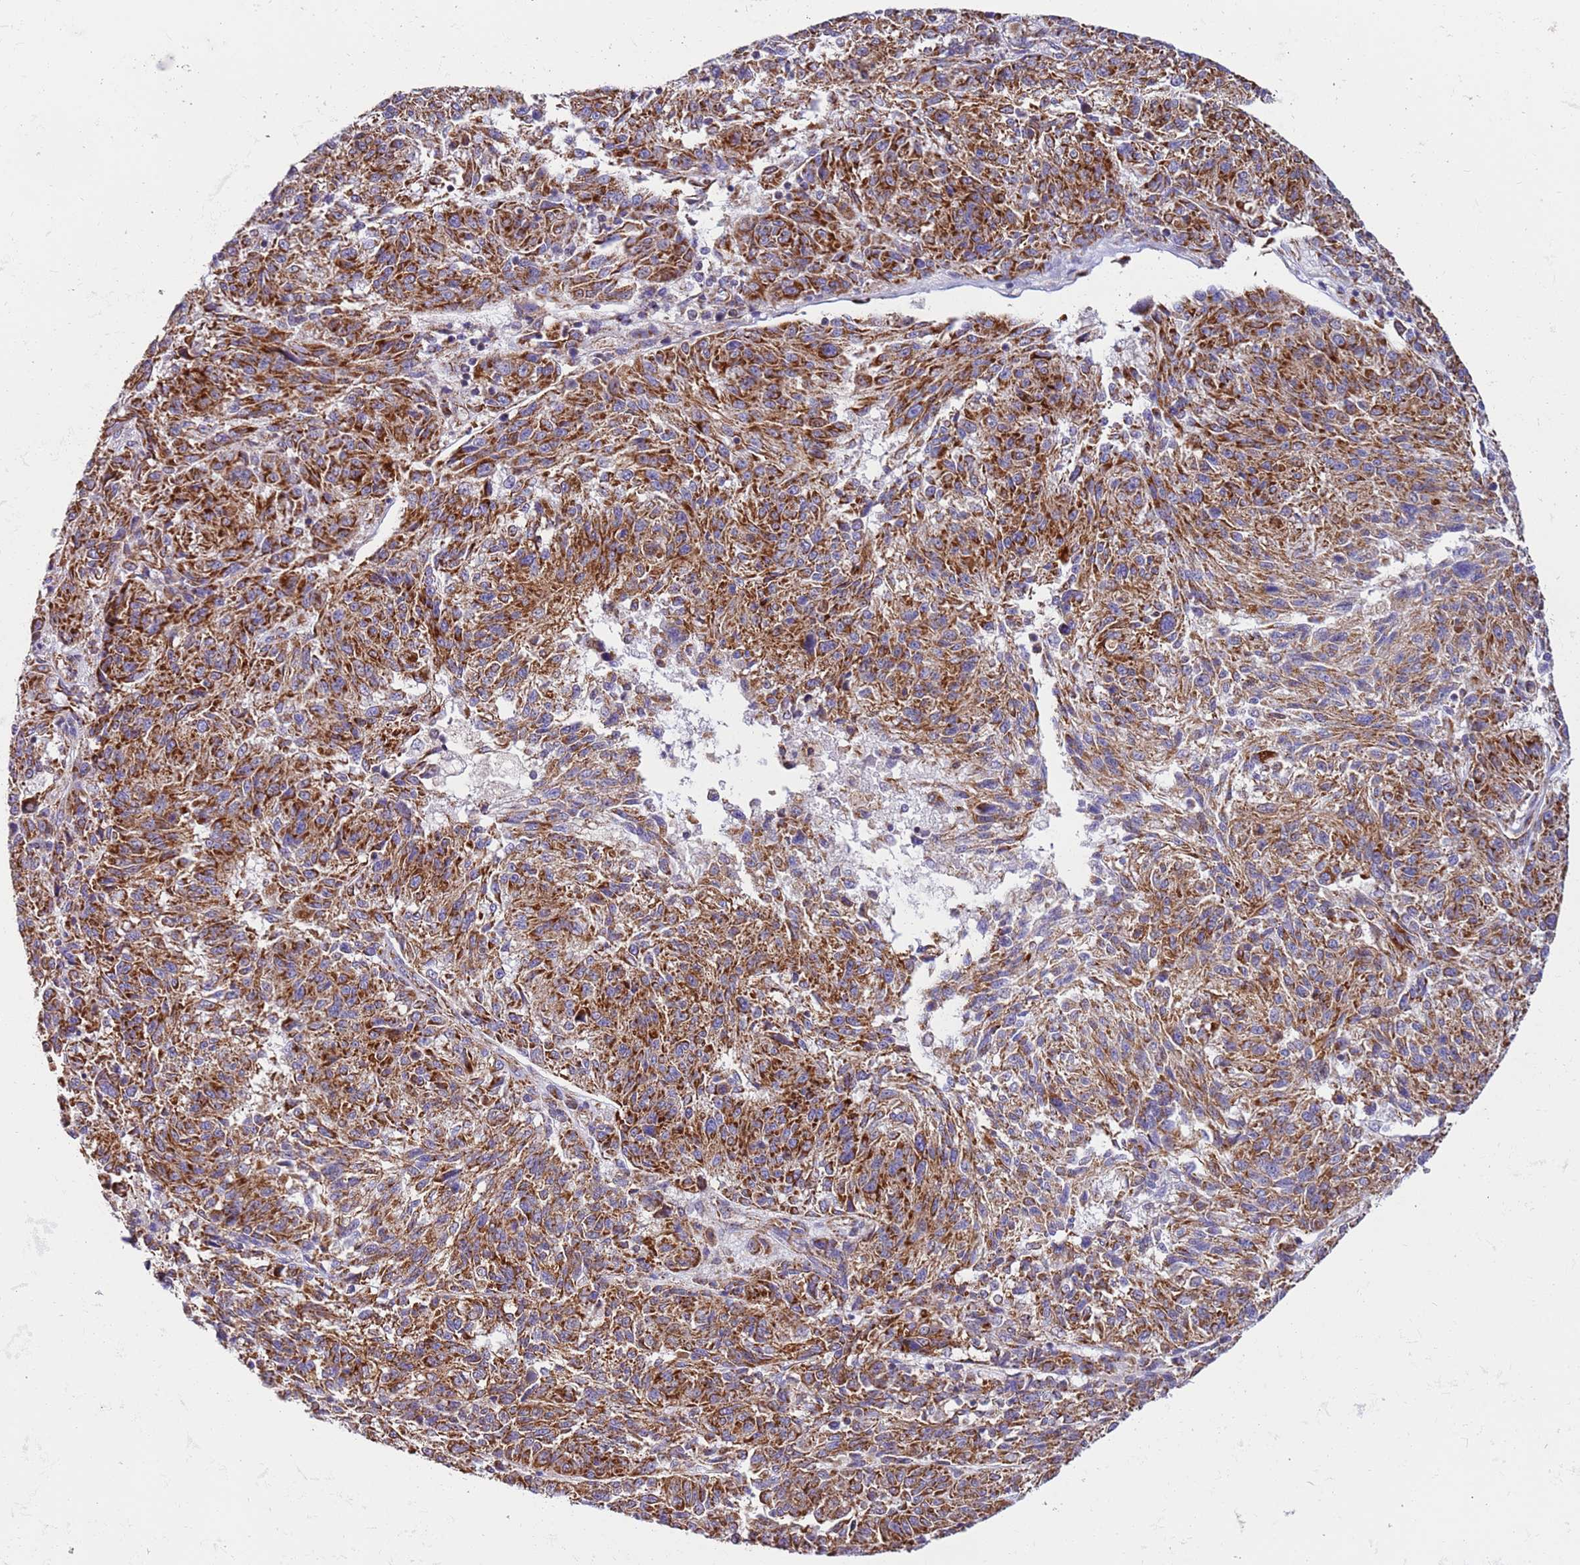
{"staining": {"intensity": "strong", "quantity": ">75%", "location": "cytoplasmic/membranous"}, "tissue": "melanoma", "cell_type": "Tumor cells", "image_type": "cancer", "snomed": [{"axis": "morphology", "description": "Malignant melanoma, NOS"}, {"axis": "topography", "description": "Skin"}], "caption": "Protein staining of malignant melanoma tissue exhibits strong cytoplasmic/membranous positivity in approximately >75% of tumor cells. The protein of interest is stained brown, and the nuclei are stained in blue (DAB (3,3'-diaminobenzidine) IHC with brightfield microscopy, high magnification).", "gene": "MRPL20", "patient": {"sex": "male", "age": 53}}